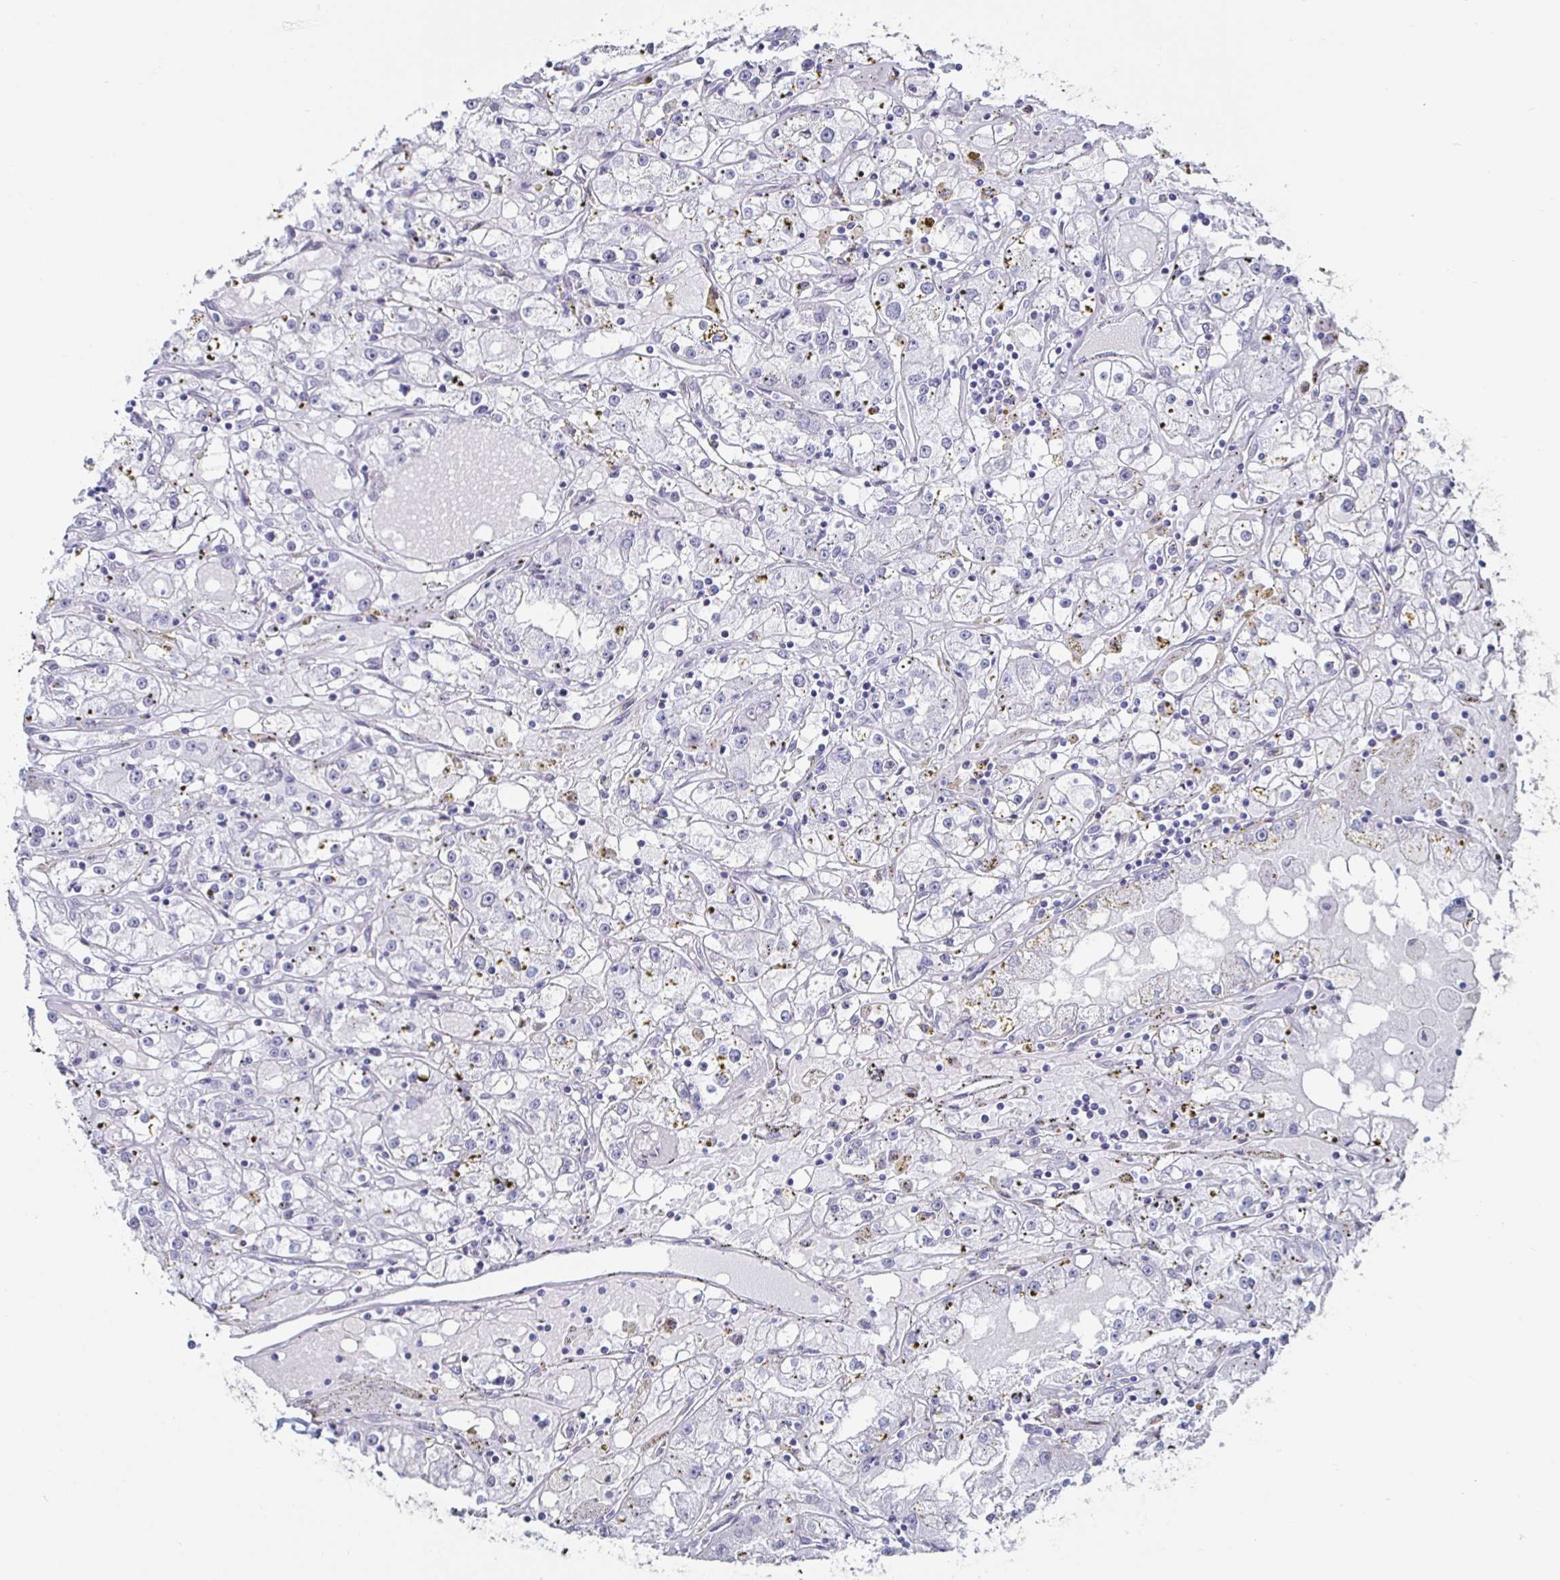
{"staining": {"intensity": "negative", "quantity": "none", "location": "none"}, "tissue": "renal cancer", "cell_type": "Tumor cells", "image_type": "cancer", "snomed": [{"axis": "morphology", "description": "Adenocarcinoma, NOS"}, {"axis": "topography", "description": "Kidney"}], "caption": "This is a photomicrograph of immunohistochemistry (IHC) staining of renal cancer, which shows no expression in tumor cells. The staining was performed using DAB (3,3'-diaminobenzidine) to visualize the protein expression in brown, while the nuclei were stained in blue with hematoxylin (Magnification: 20x).", "gene": "KRT4", "patient": {"sex": "male", "age": 56}}